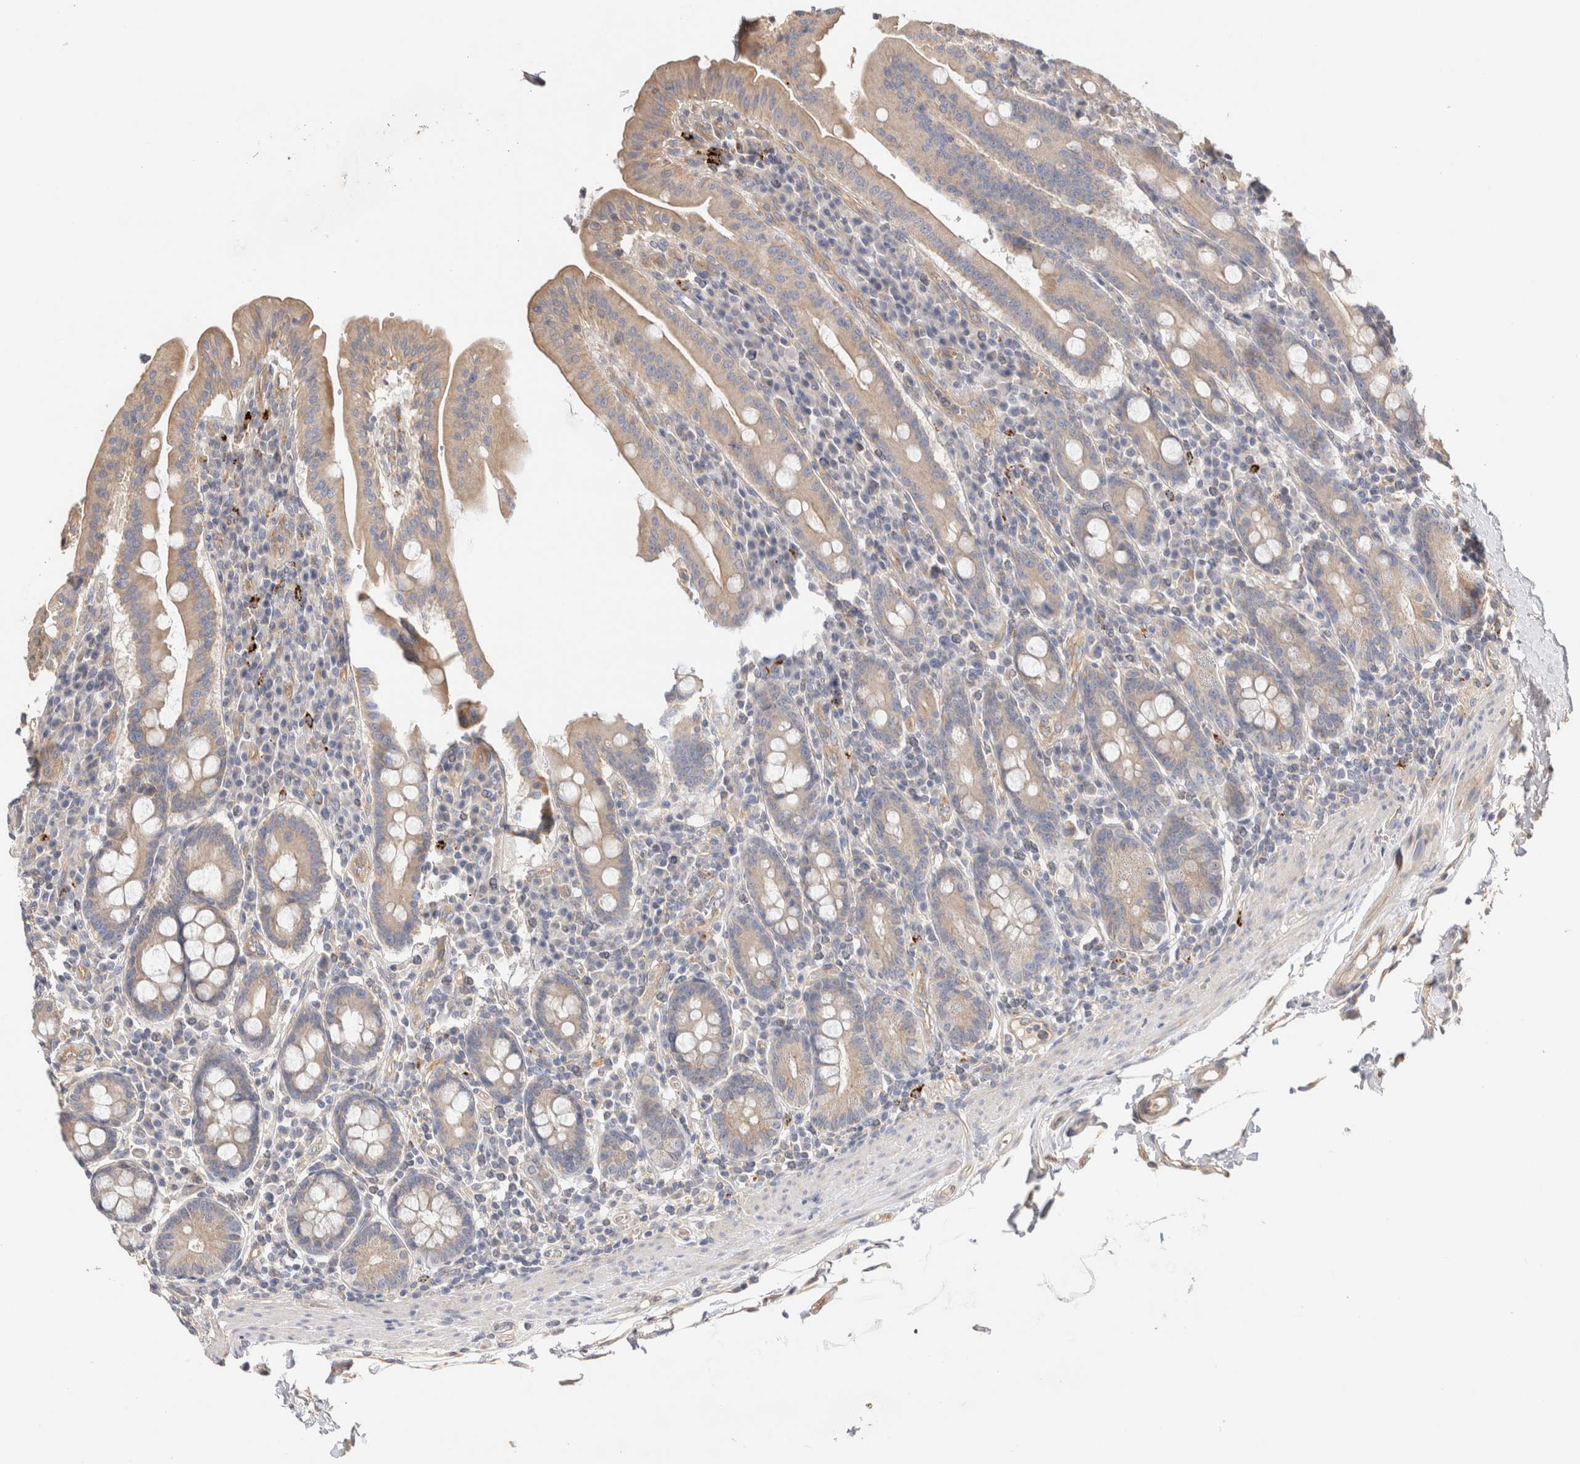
{"staining": {"intensity": "moderate", "quantity": "25%-75%", "location": "cytoplasmic/membranous"}, "tissue": "duodenum", "cell_type": "Glandular cells", "image_type": "normal", "snomed": [{"axis": "morphology", "description": "Normal tissue, NOS"}, {"axis": "morphology", "description": "Adenocarcinoma, NOS"}, {"axis": "topography", "description": "Pancreas"}, {"axis": "topography", "description": "Duodenum"}], "caption": "Immunohistochemical staining of normal human duodenum shows moderate cytoplasmic/membranous protein expression in about 25%-75% of glandular cells. (DAB IHC, brown staining for protein, blue staining for nuclei).", "gene": "B3GNTL1", "patient": {"sex": "male", "age": 50}}